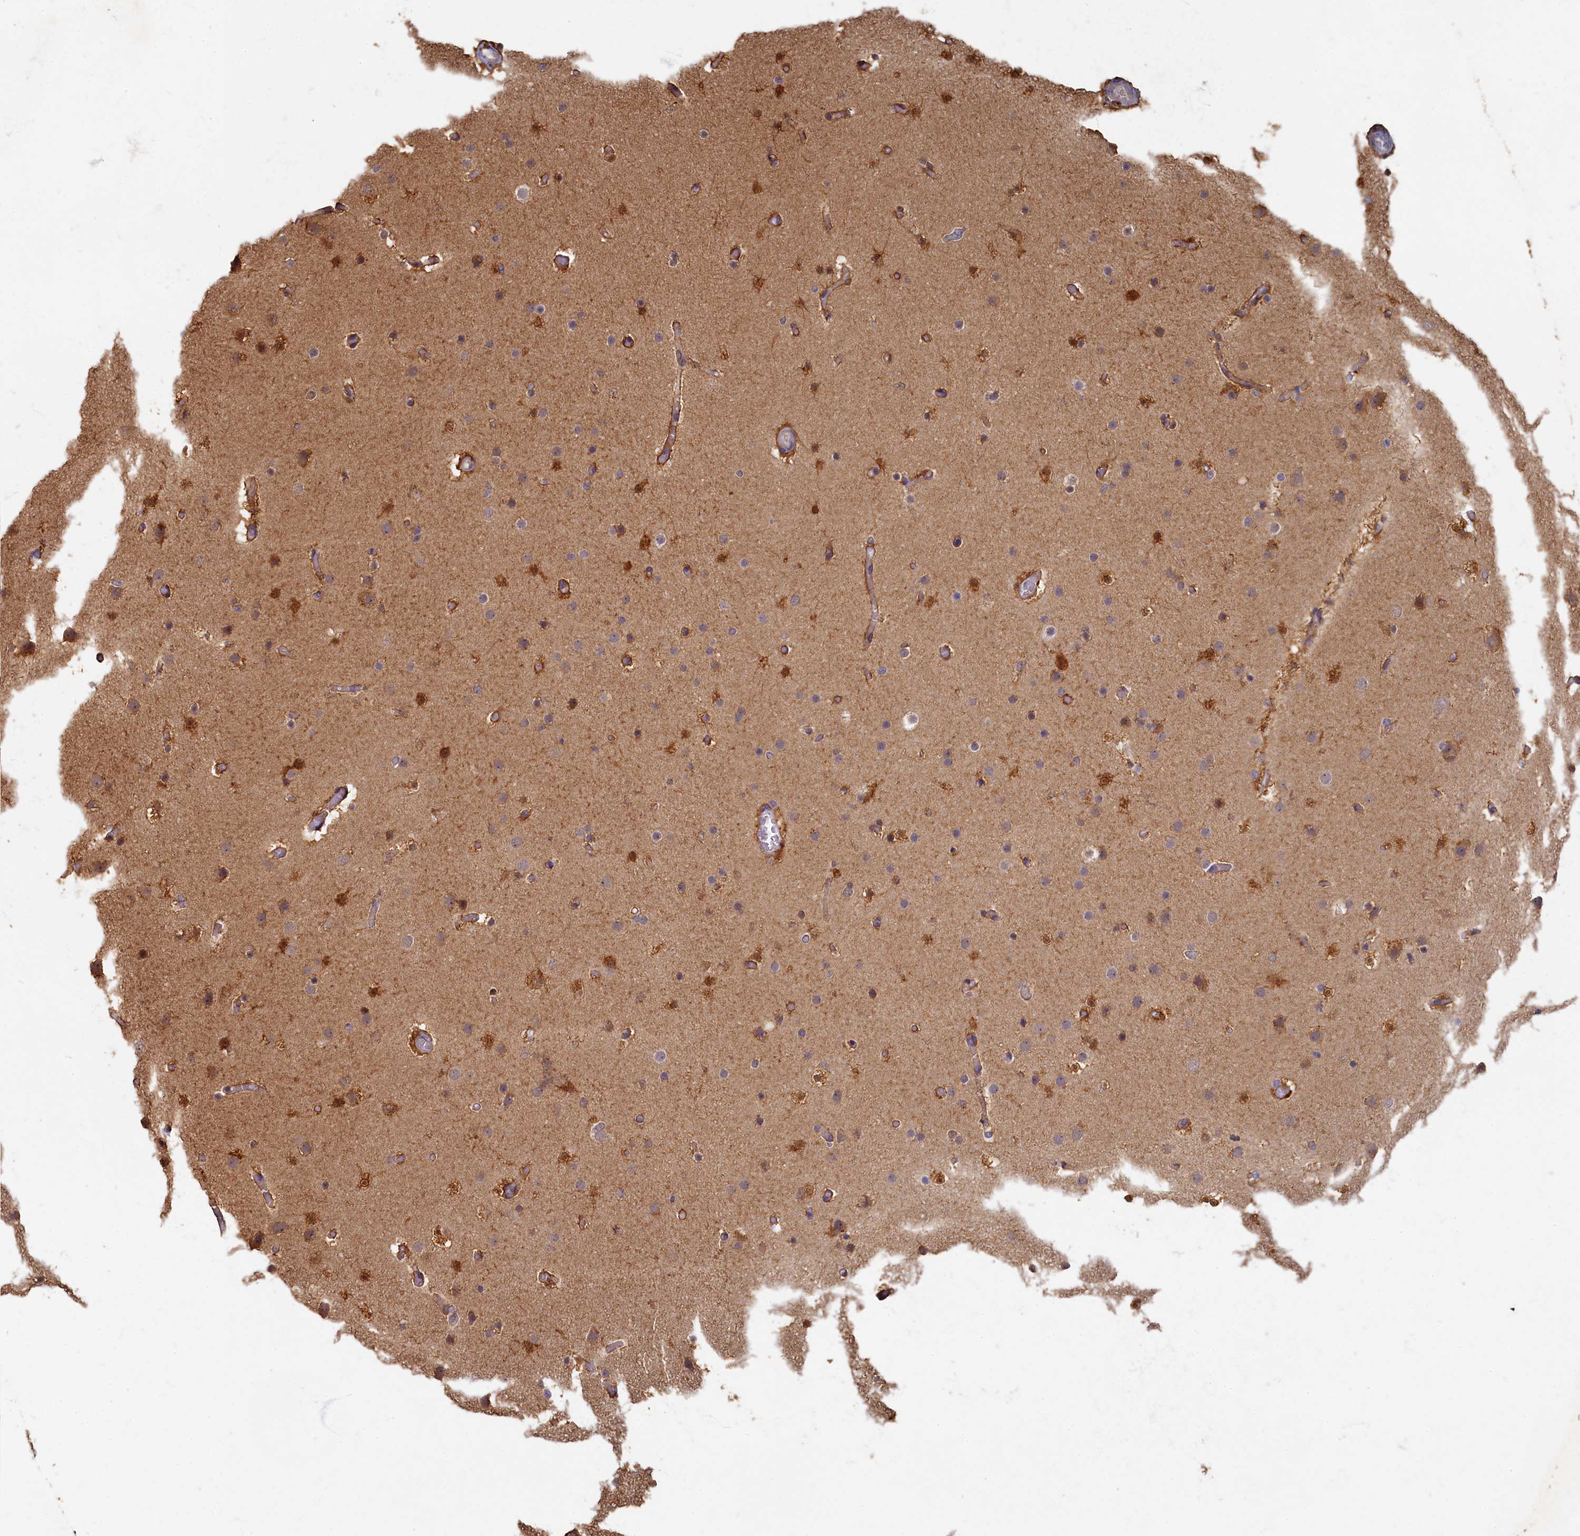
{"staining": {"intensity": "moderate", "quantity": "25%-75%", "location": "cytoplasmic/membranous"}, "tissue": "glioma", "cell_type": "Tumor cells", "image_type": "cancer", "snomed": [{"axis": "morphology", "description": "Glioma, malignant, High grade"}, {"axis": "topography", "description": "Cerebral cortex"}], "caption": "Protein expression analysis of malignant glioma (high-grade) demonstrates moderate cytoplasmic/membranous staining in about 25%-75% of tumor cells.", "gene": "HUNK", "patient": {"sex": "female", "age": 36}}